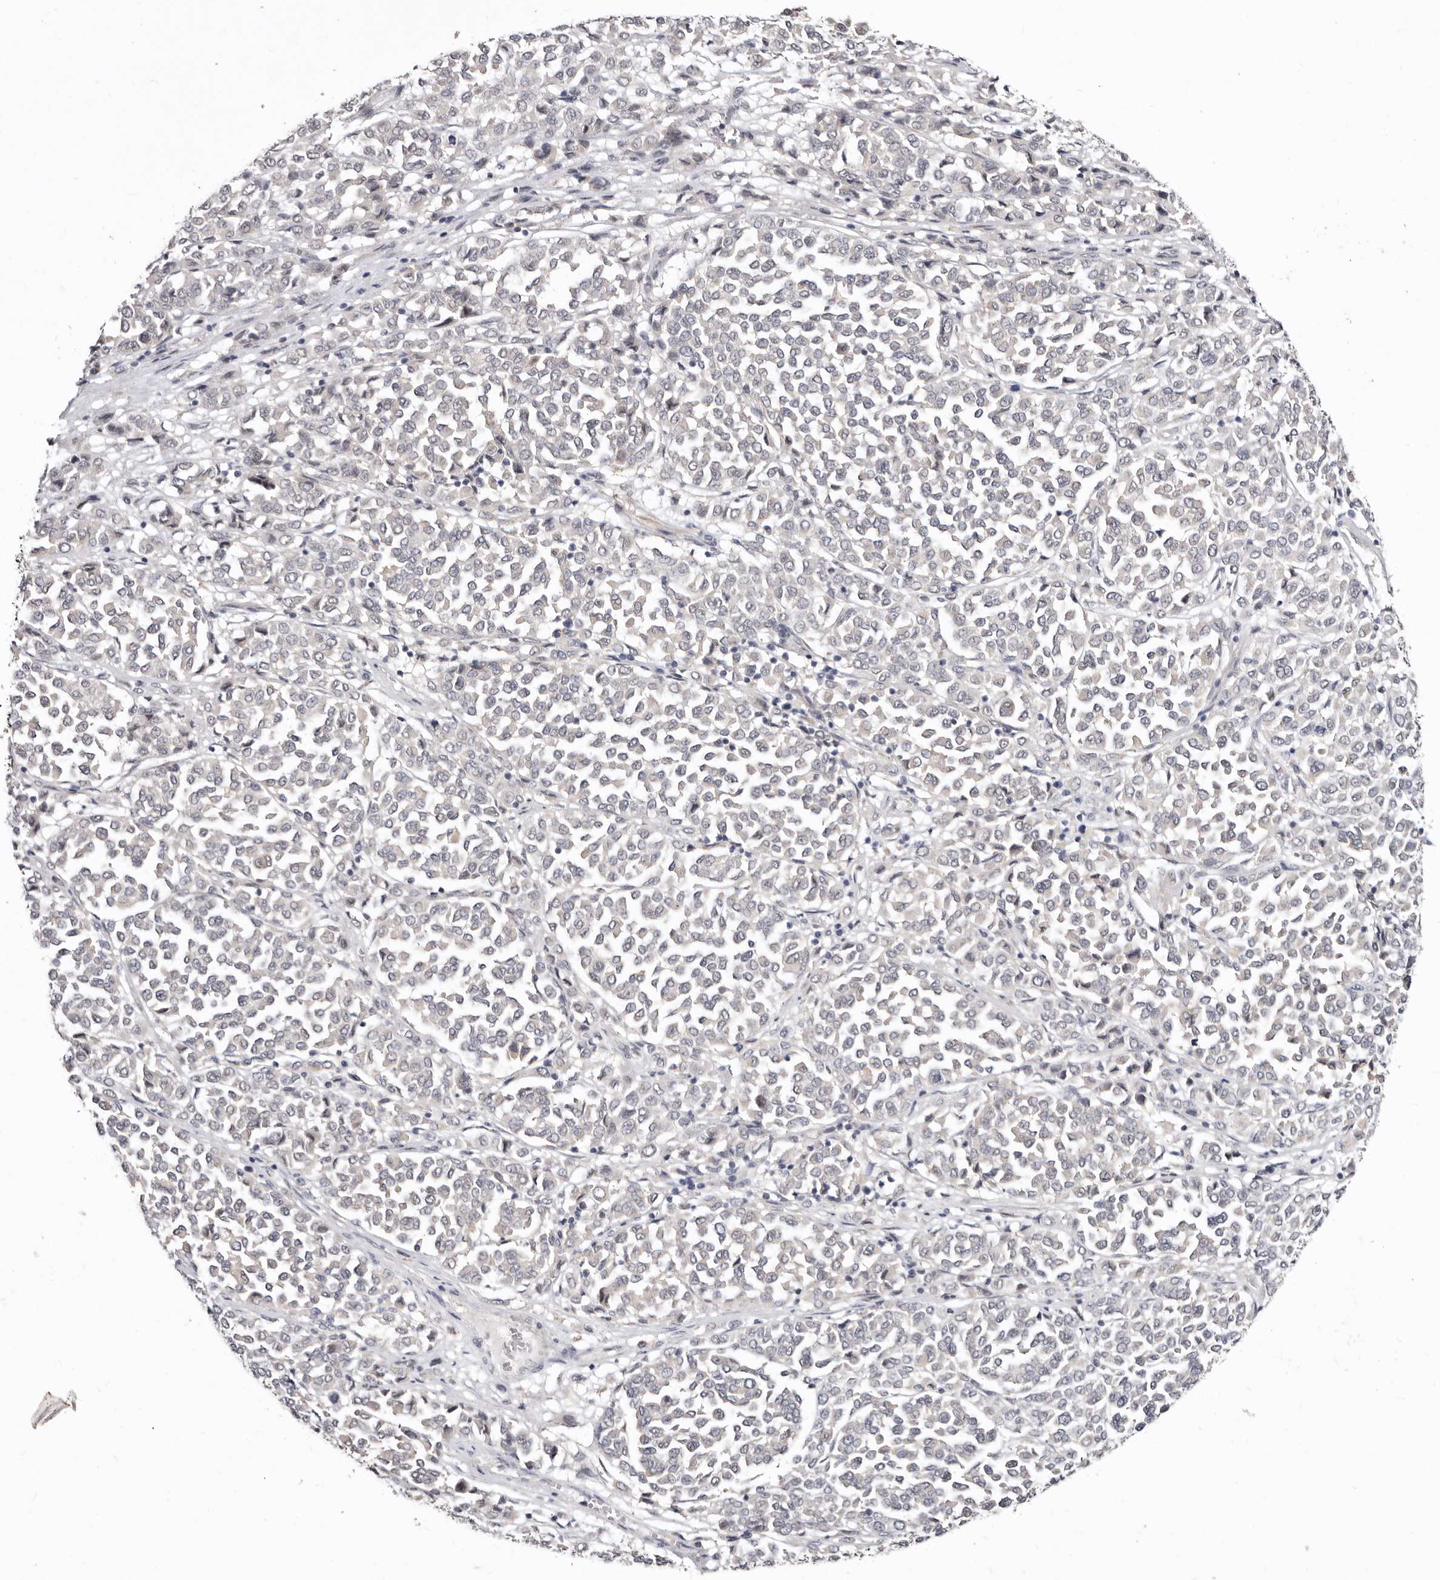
{"staining": {"intensity": "negative", "quantity": "none", "location": "none"}, "tissue": "melanoma", "cell_type": "Tumor cells", "image_type": "cancer", "snomed": [{"axis": "morphology", "description": "Malignant melanoma, Metastatic site"}, {"axis": "topography", "description": "Pancreas"}], "caption": "Melanoma was stained to show a protein in brown. There is no significant staining in tumor cells. (IHC, brightfield microscopy, high magnification).", "gene": "KLHL4", "patient": {"sex": "female", "age": 30}}